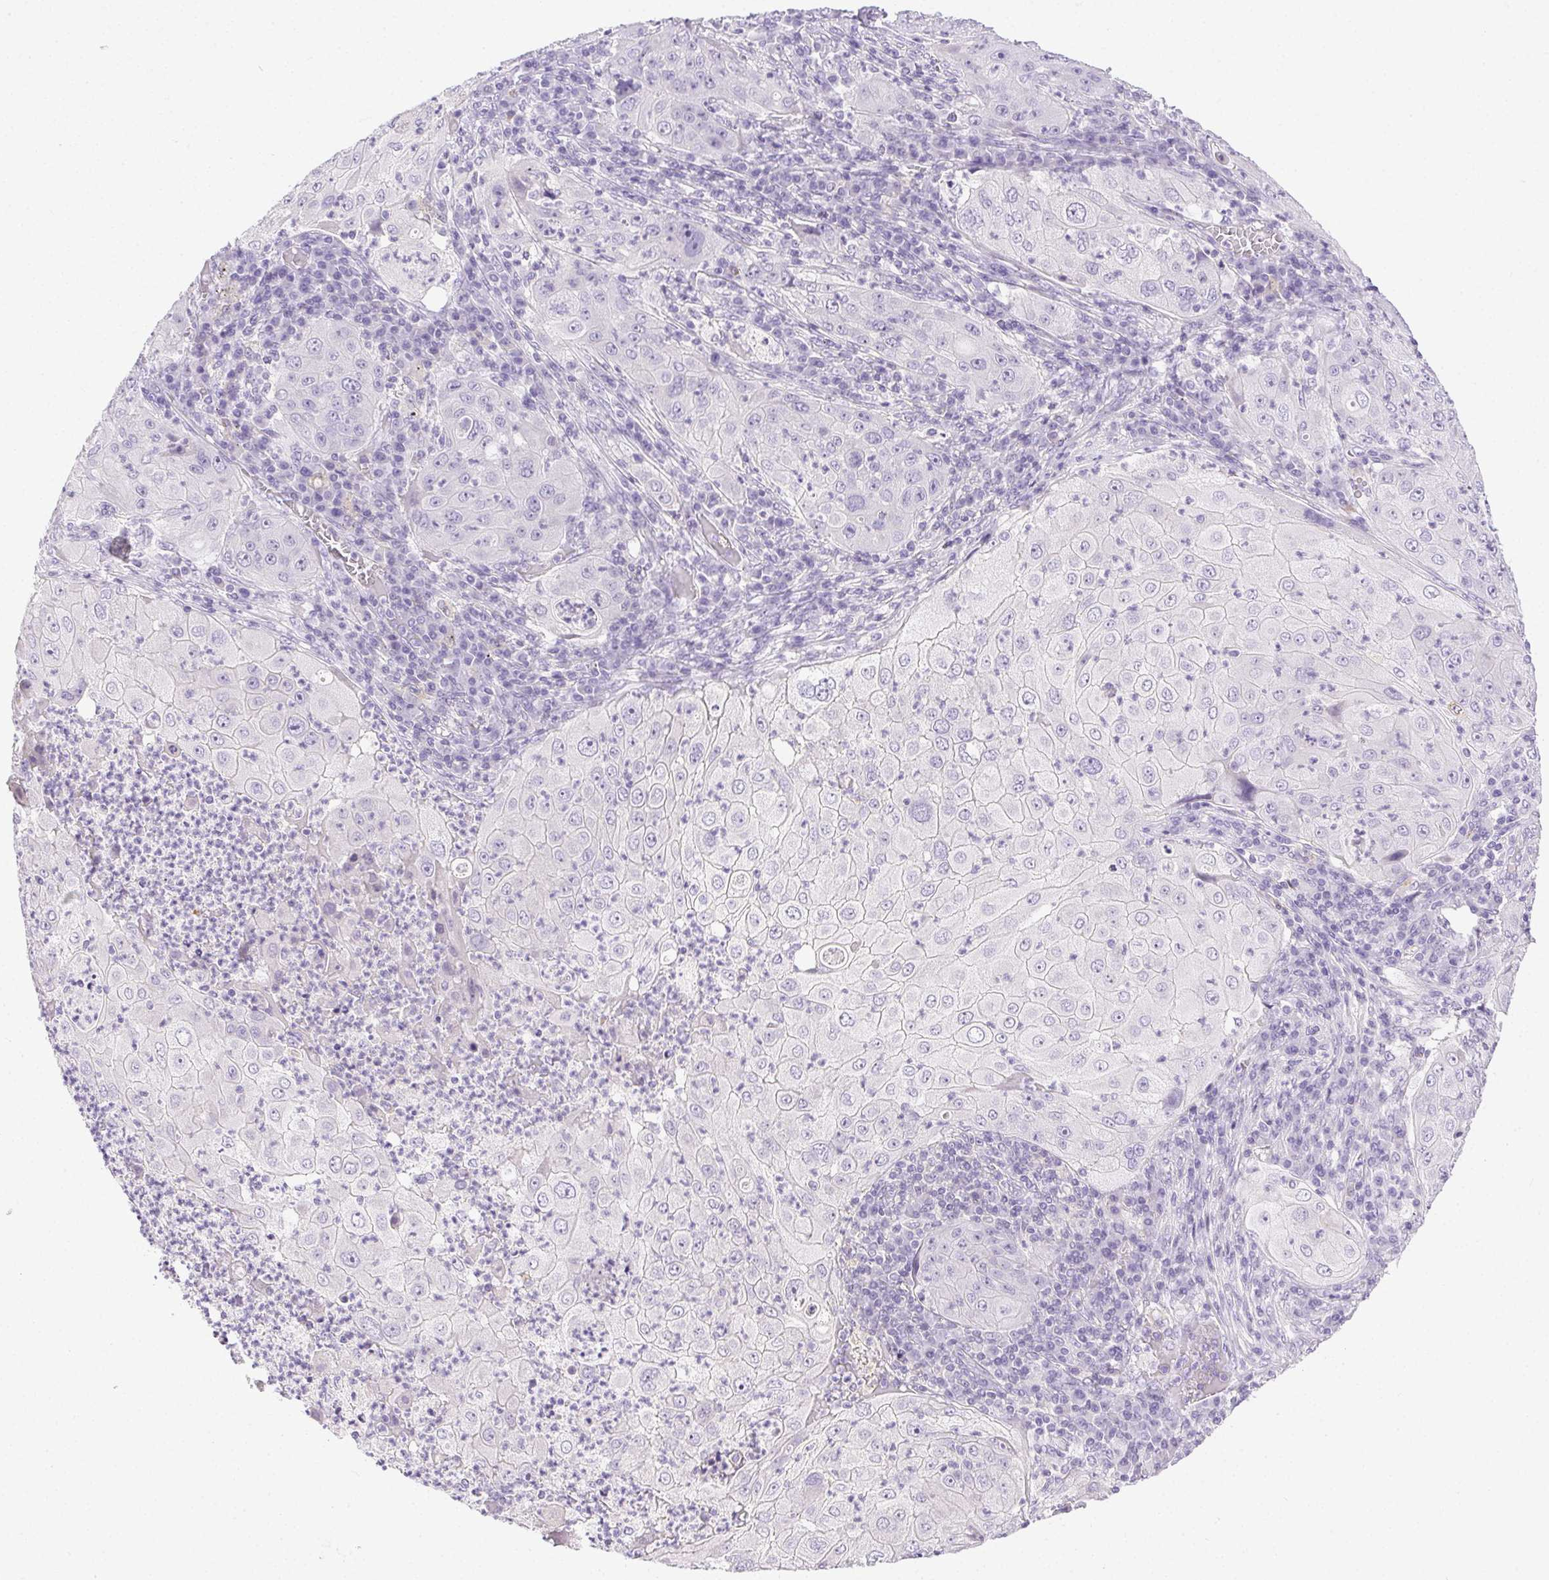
{"staining": {"intensity": "negative", "quantity": "none", "location": "none"}, "tissue": "lung cancer", "cell_type": "Tumor cells", "image_type": "cancer", "snomed": [{"axis": "morphology", "description": "Squamous cell carcinoma, NOS"}, {"axis": "topography", "description": "Lung"}], "caption": "Squamous cell carcinoma (lung) was stained to show a protein in brown. There is no significant positivity in tumor cells.", "gene": "C20orf85", "patient": {"sex": "female", "age": 59}}